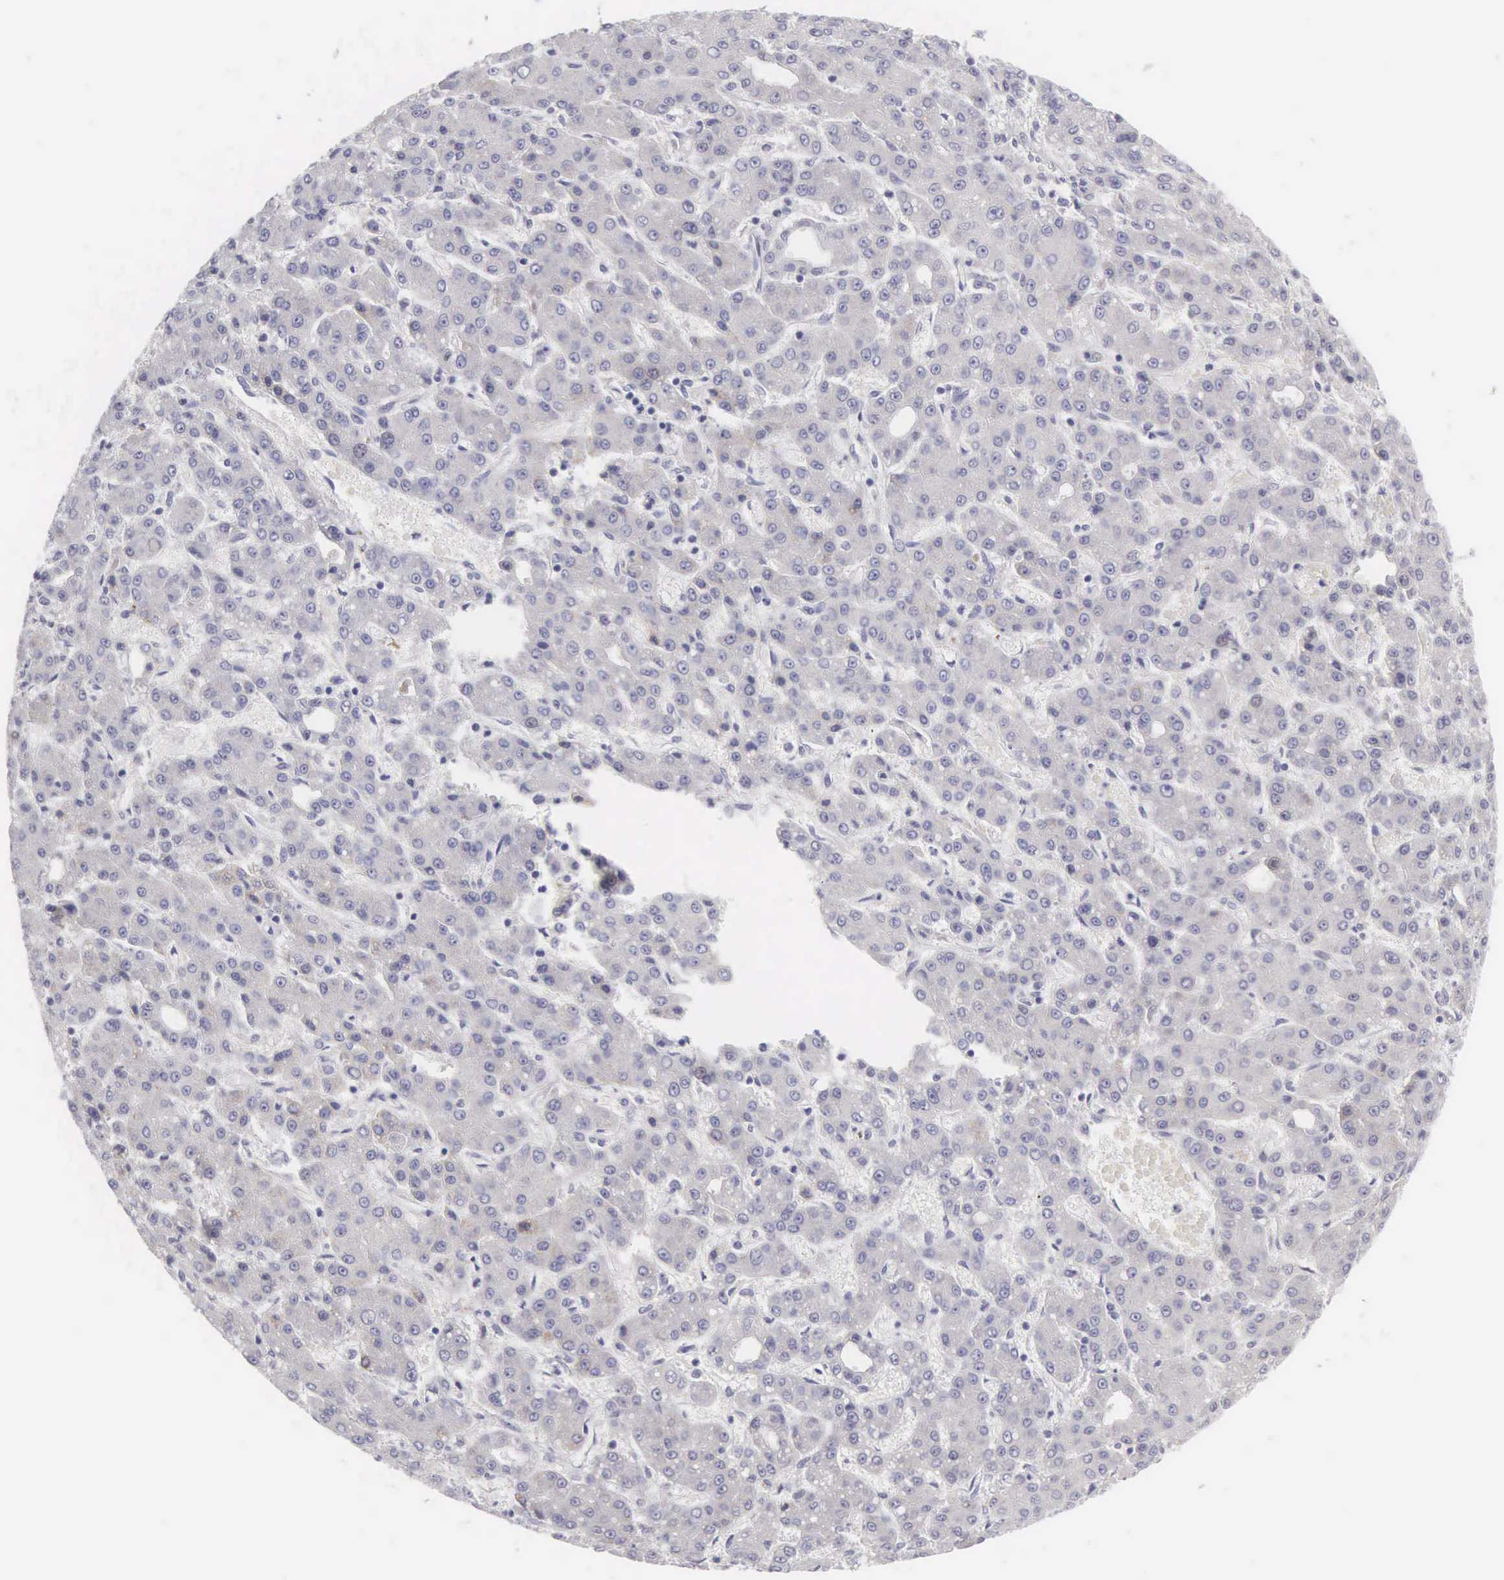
{"staining": {"intensity": "negative", "quantity": "none", "location": "none"}, "tissue": "liver cancer", "cell_type": "Tumor cells", "image_type": "cancer", "snomed": [{"axis": "morphology", "description": "Carcinoma, Hepatocellular, NOS"}, {"axis": "topography", "description": "Liver"}], "caption": "A histopathology image of liver hepatocellular carcinoma stained for a protein demonstrates no brown staining in tumor cells.", "gene": "SOX11", "patient": {"sex": "male", "age": 69}}